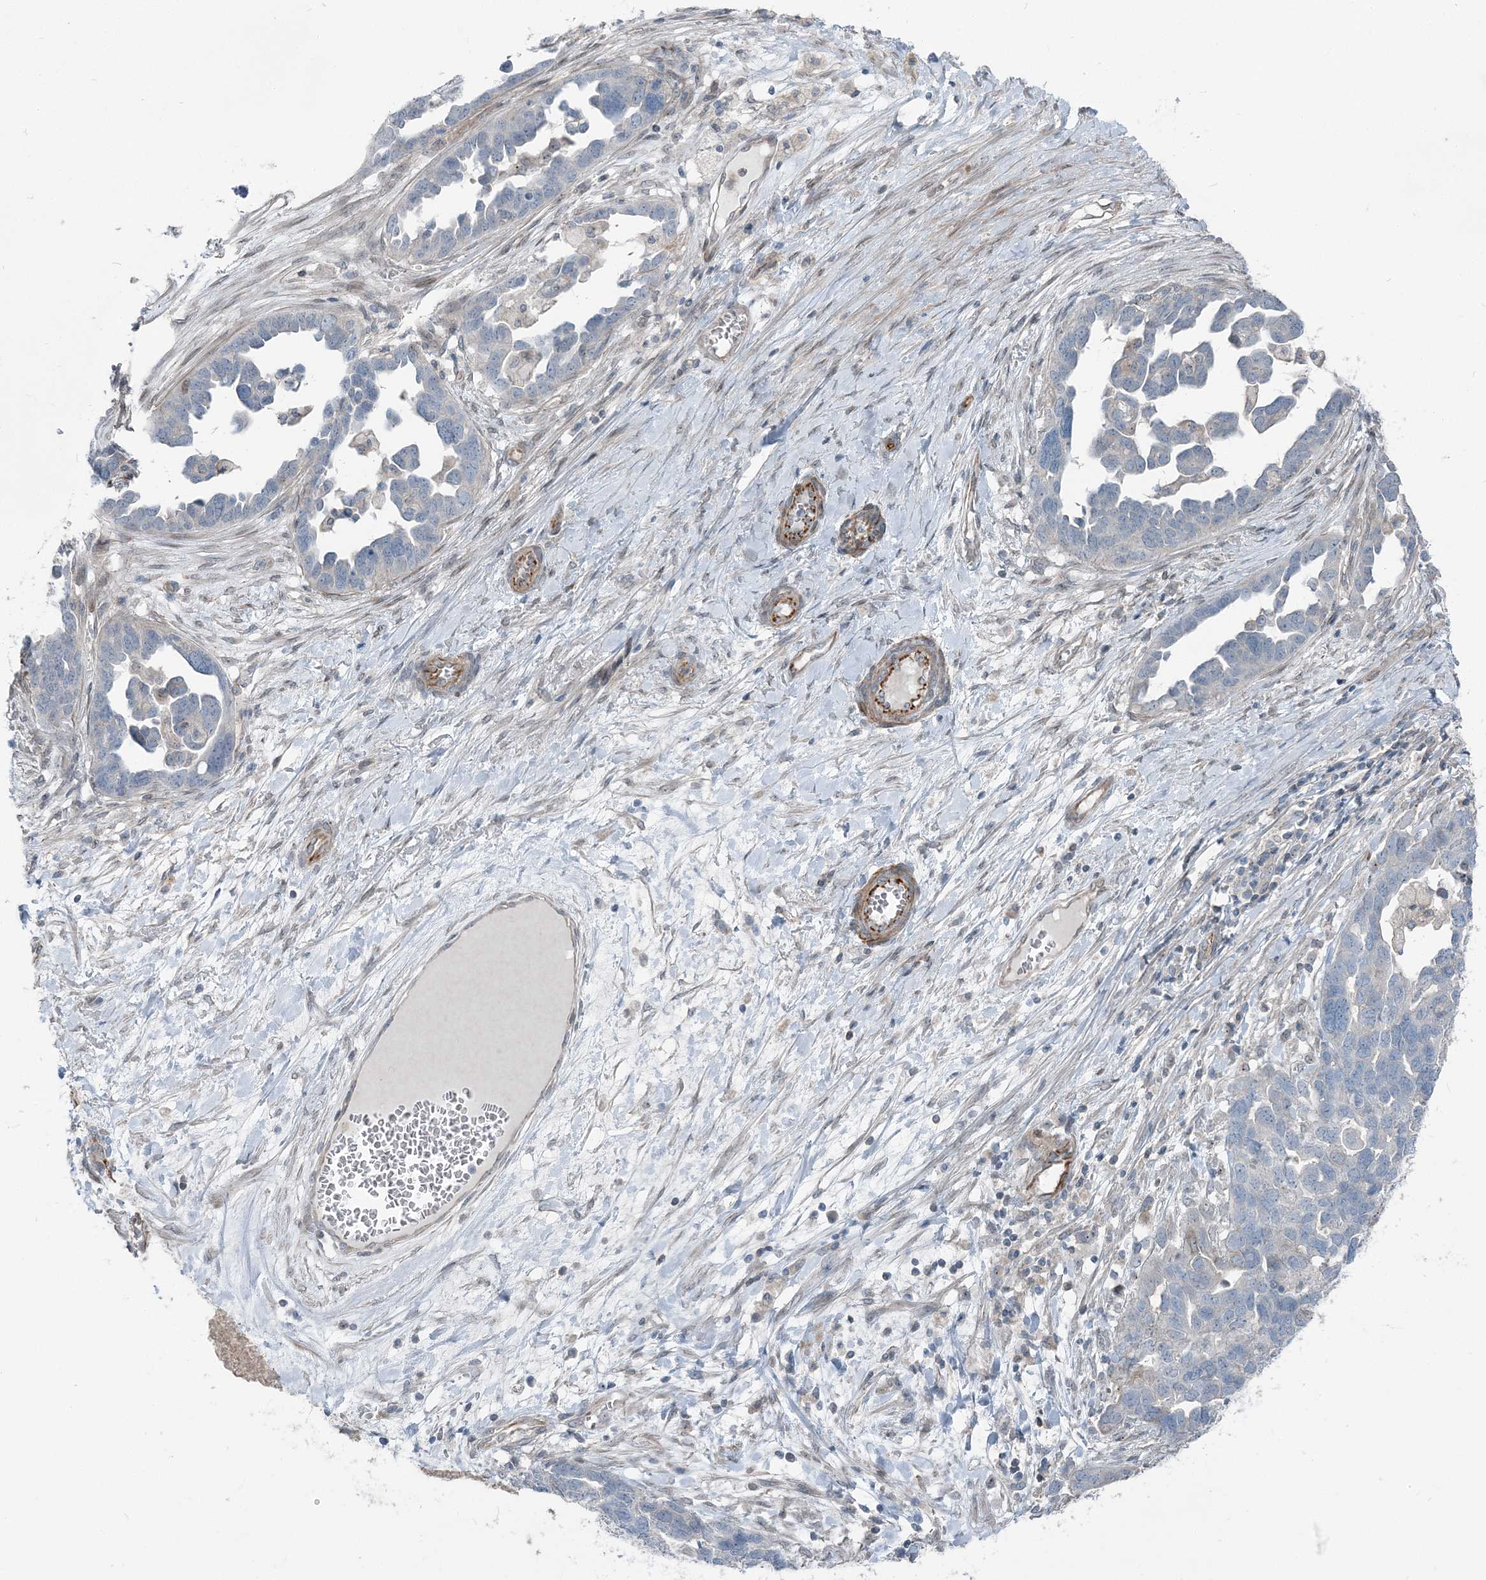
{"staining": {"intensity": "negative", "quantity": "none", "location": "none"}, "tissue": "ovarian cancer", "cell_type": "Tumor cells", "image_type": "cancer", "snomed": [{"axis": "morphology", "description": "Cystadenocarcinoma, serous, NOS"}, {"axis": "topography", "description": "Ovary"}], "caption": "The IHC histopathology image has no significant positivity in tumor cells of ovarian cancer (serous cystadenocarcinoma) tissue.", "gene": "FBXL17", "patient": {"sex": "female", "age": 54}}